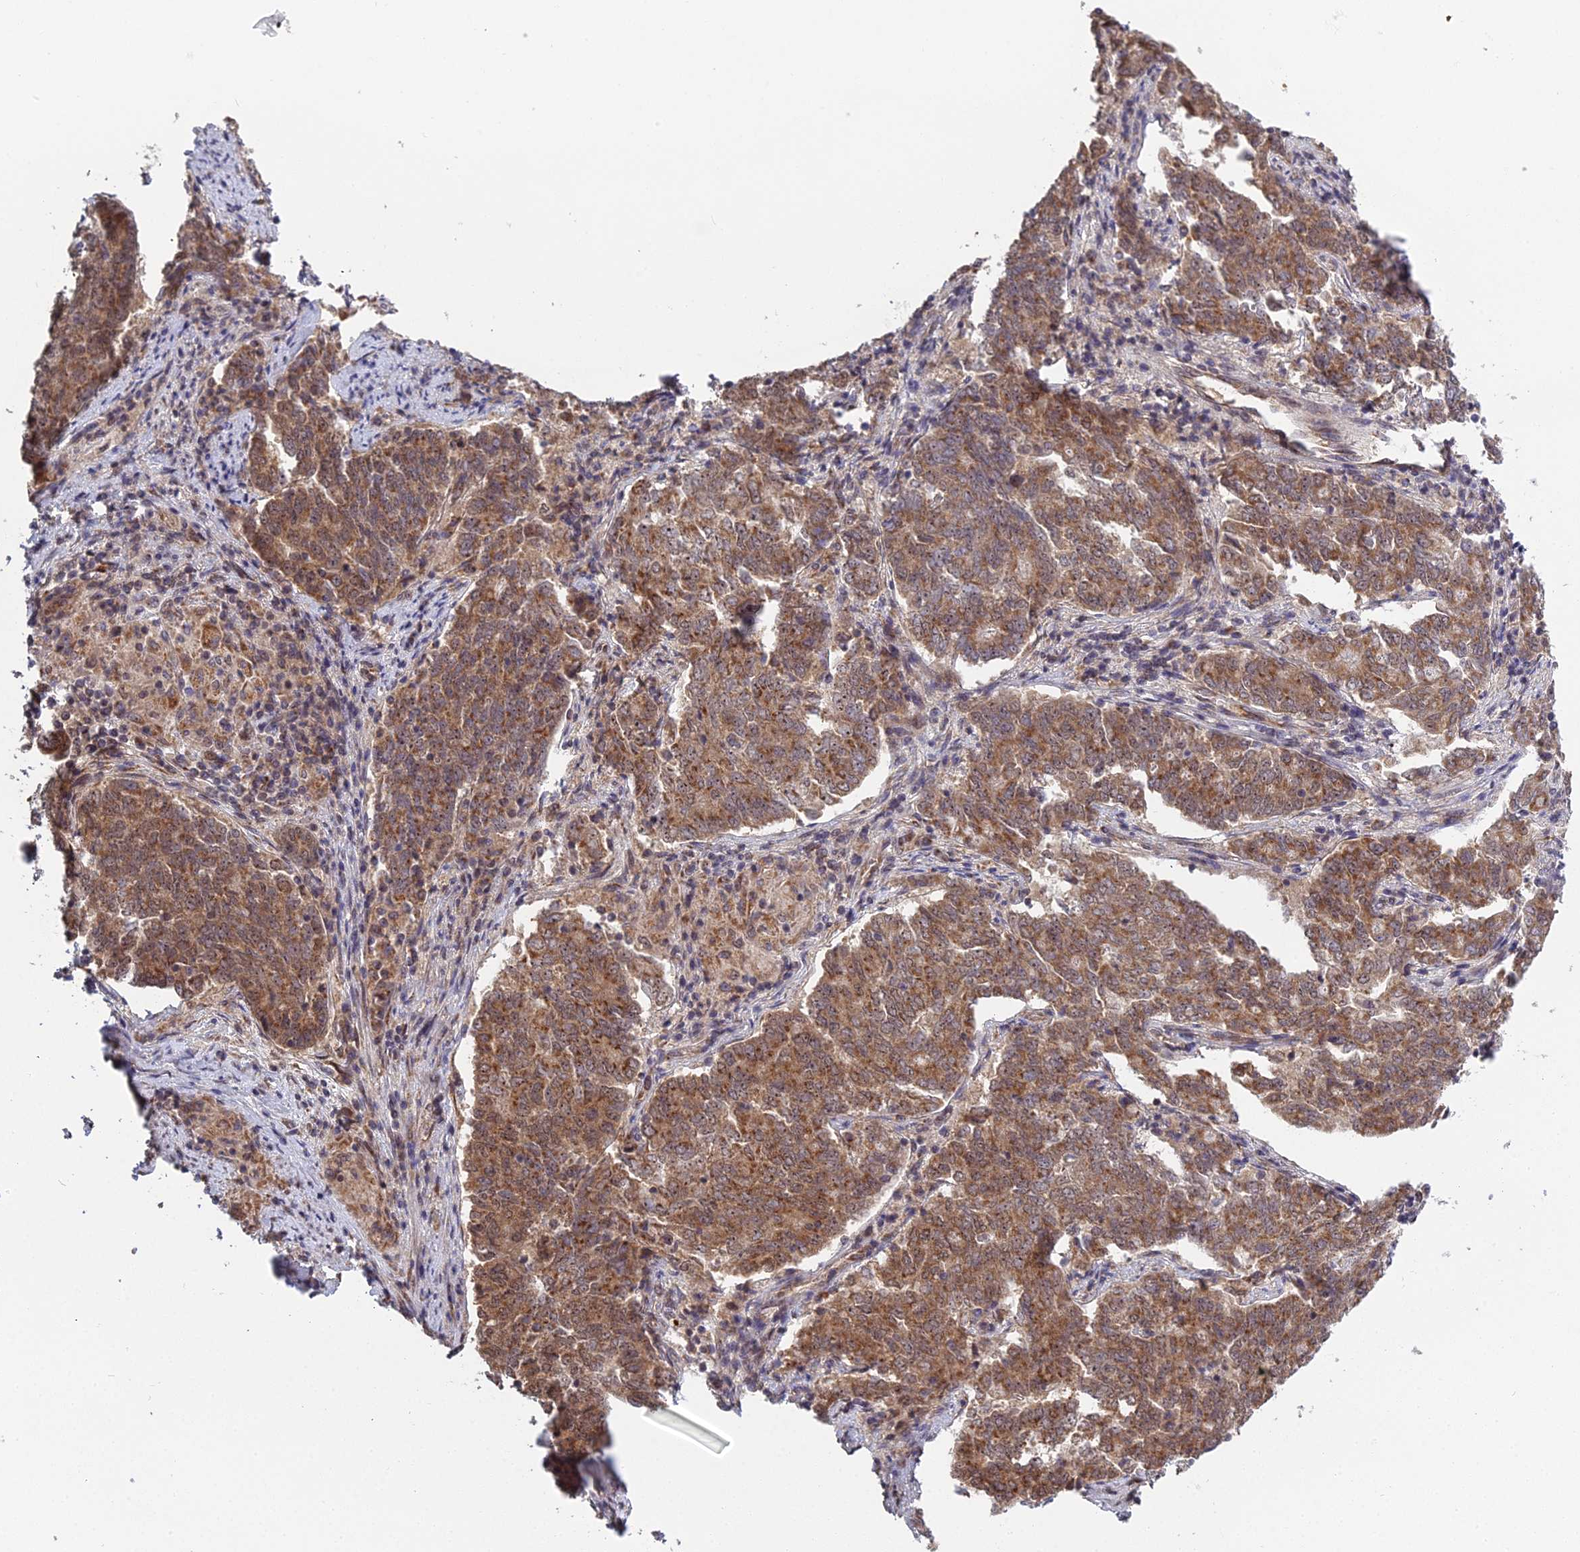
{"staining": {"intensity": "moderate", "quantity": ">75%", "location": "cytoplasmic/membranous,nuclear"}, "tissue": "endometrial cancer", "cell_type": "Tumor cells", "image_type": "cancer", "snomed": [{"axis": "morphology", "description": "Adenocarcinoma, NOS"}, {"axis": "topography", "description": "Endometrium"}], "caption": "Immunohistochemical staining of human endometrial cancer displays moderate cytoplasmic/membranous and nuclear protein expression in about >75% of tumor cells.", "gene": "MEOX1", "patient": {"sex": "female", "age": 80}}